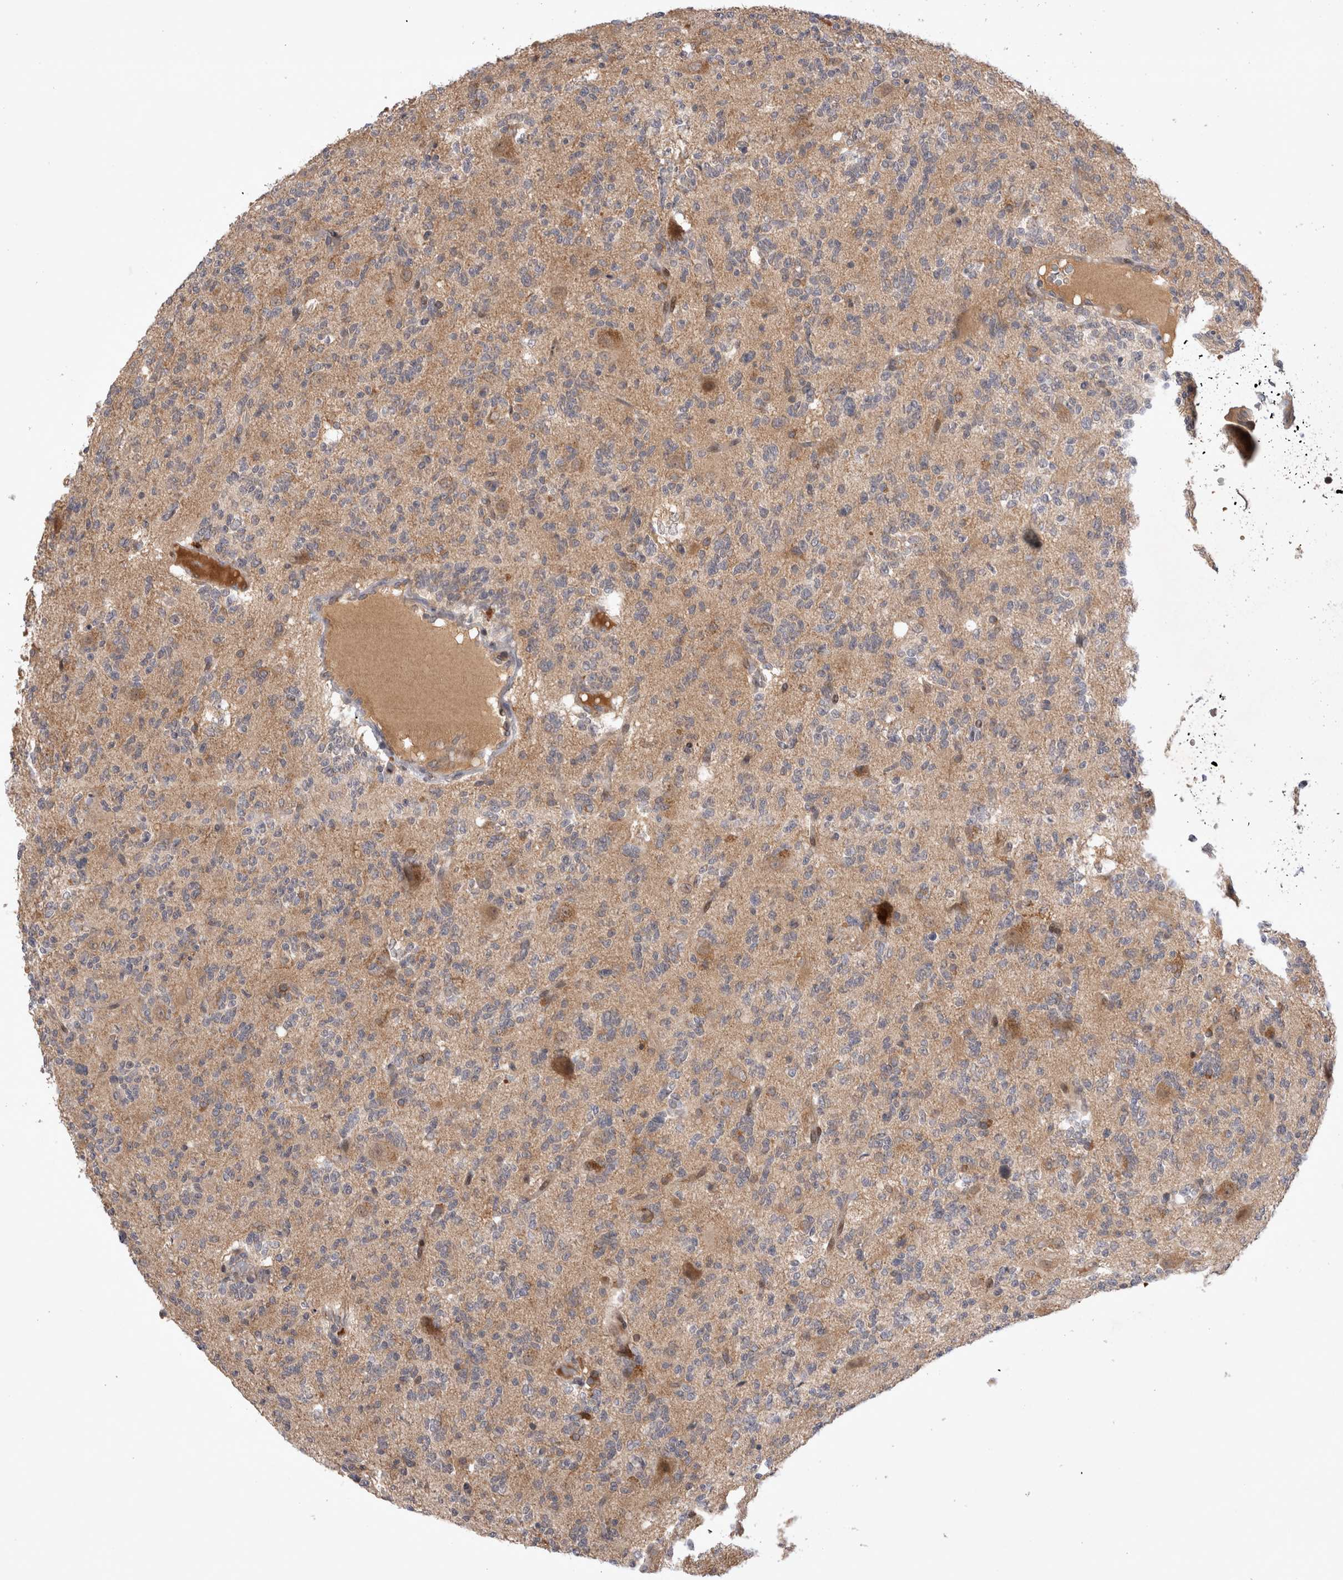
{"staining": {"intensity": "moderate", "quantity": ">75%", "location": "cytoplasmic/membranous"}, "tissue": "glioma", "cell_type": "Tumor cells", "image_type": "cancer", "snomed": [{"axis": "morphology", "description": "Glioma, malignant, High grade"}, {"axis": "topography", "description": "Brain"}], "caption": "Approximately >75% of tumor cells in human glioma display moderate cytoplasmic/membranous protein positivity as visualized by brown immunohistochemical staining.", "gene": "PLEKHM1", "patient": {"sex": "female", "age": 62}}